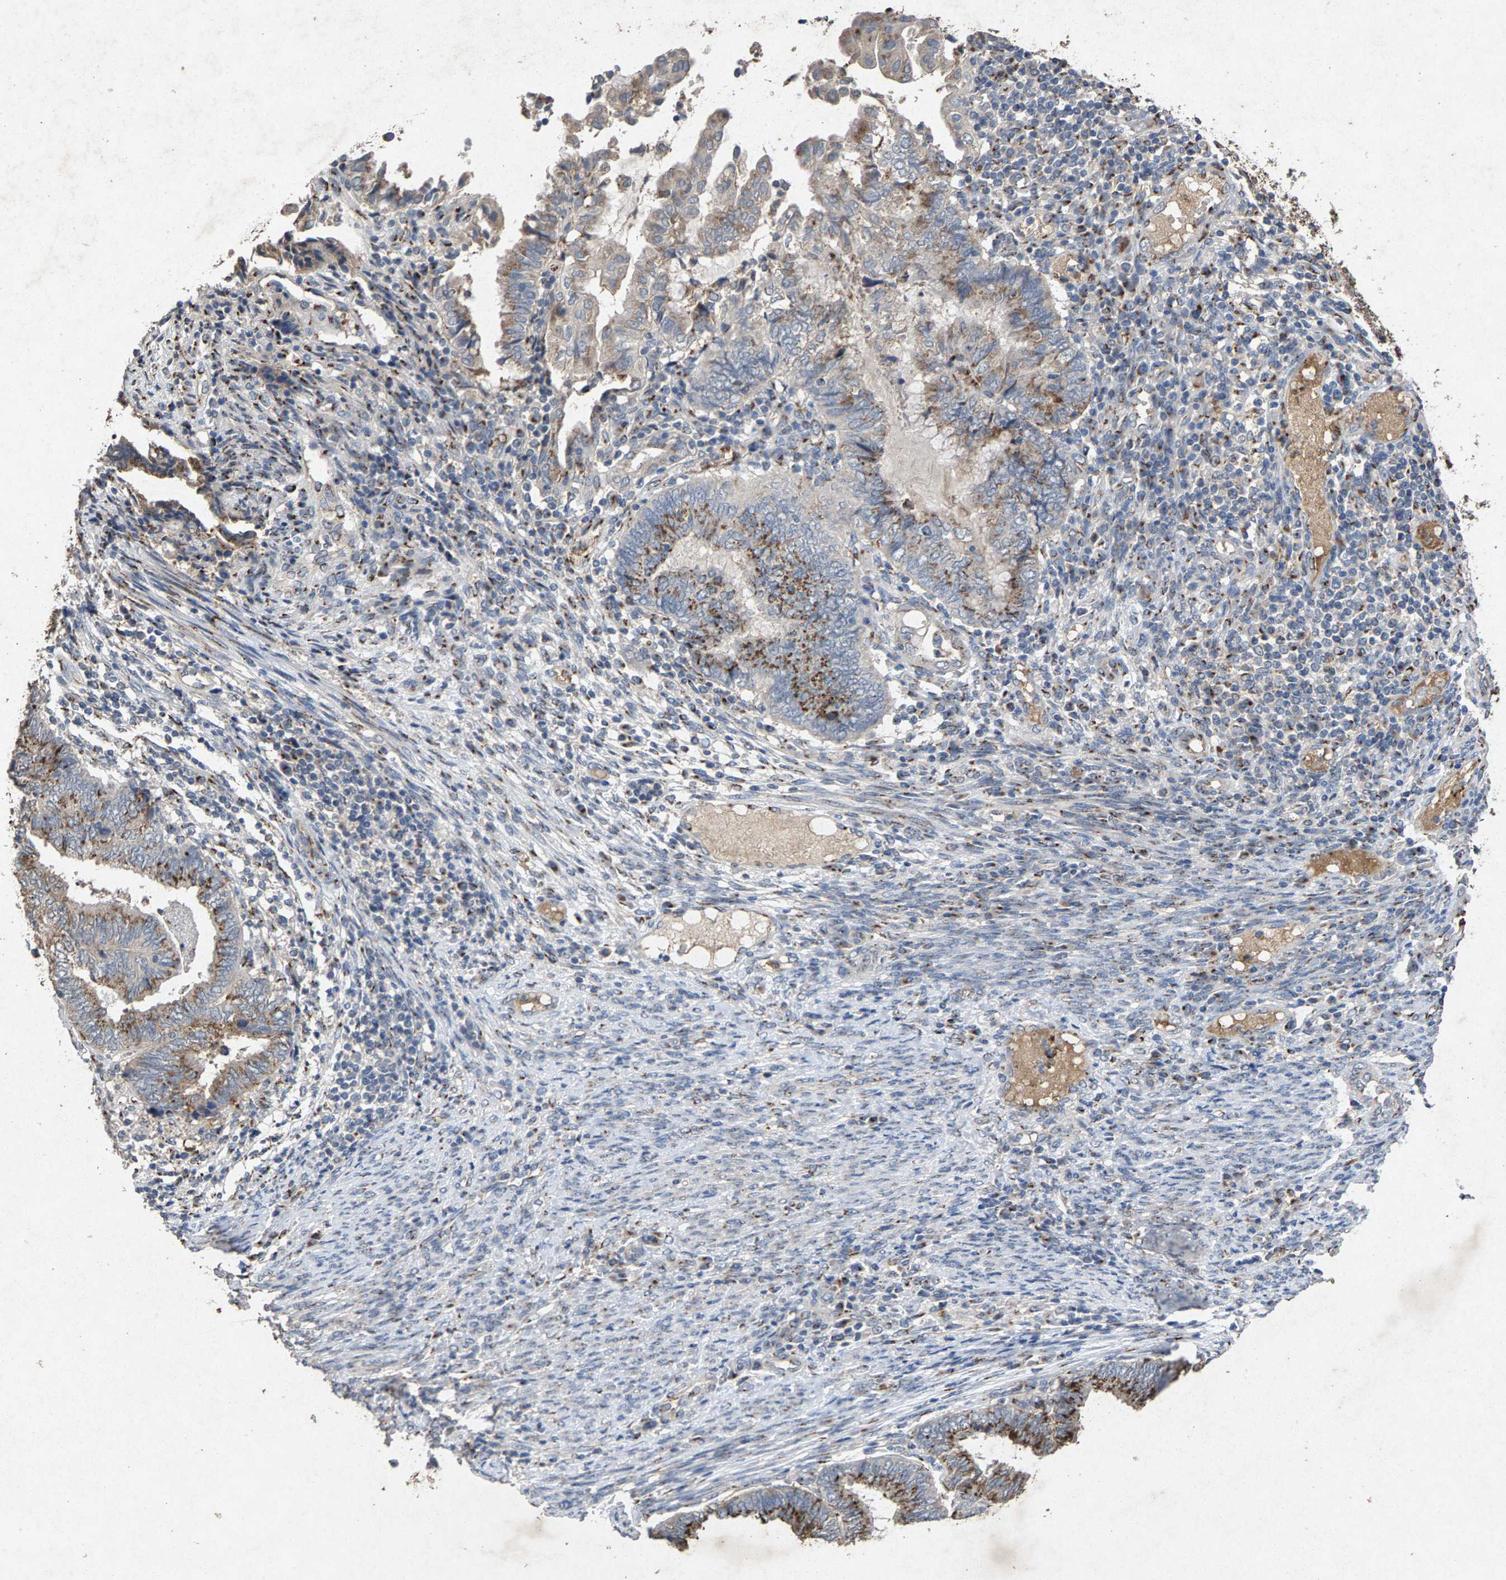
{"staining": {"intensity": "moderate", "quantity": ">75%", "location": "cytoplasmic/membranous"}, "tissue": "endometrial cancer", "cell_type": "Tumor cells", "image_type": "cancer", "snomed": [{"axis": "morphology", "description": "Adenocarcinoma, NOS"}, {"axis": "topography", "description": "Uterus"}, {"axis": "topography", "description": "Endometrium"}], "caption": "IHC of endometrial adenocarcinoma exhibits medium levels of moderate cytoplasmic/membranous expression in about >75% of tumor cells. (Brightfield microscopy of DAB IHC at high magnification).", "gene": "MAN2A1", "patient": {"sex": "female", "age": 70}}